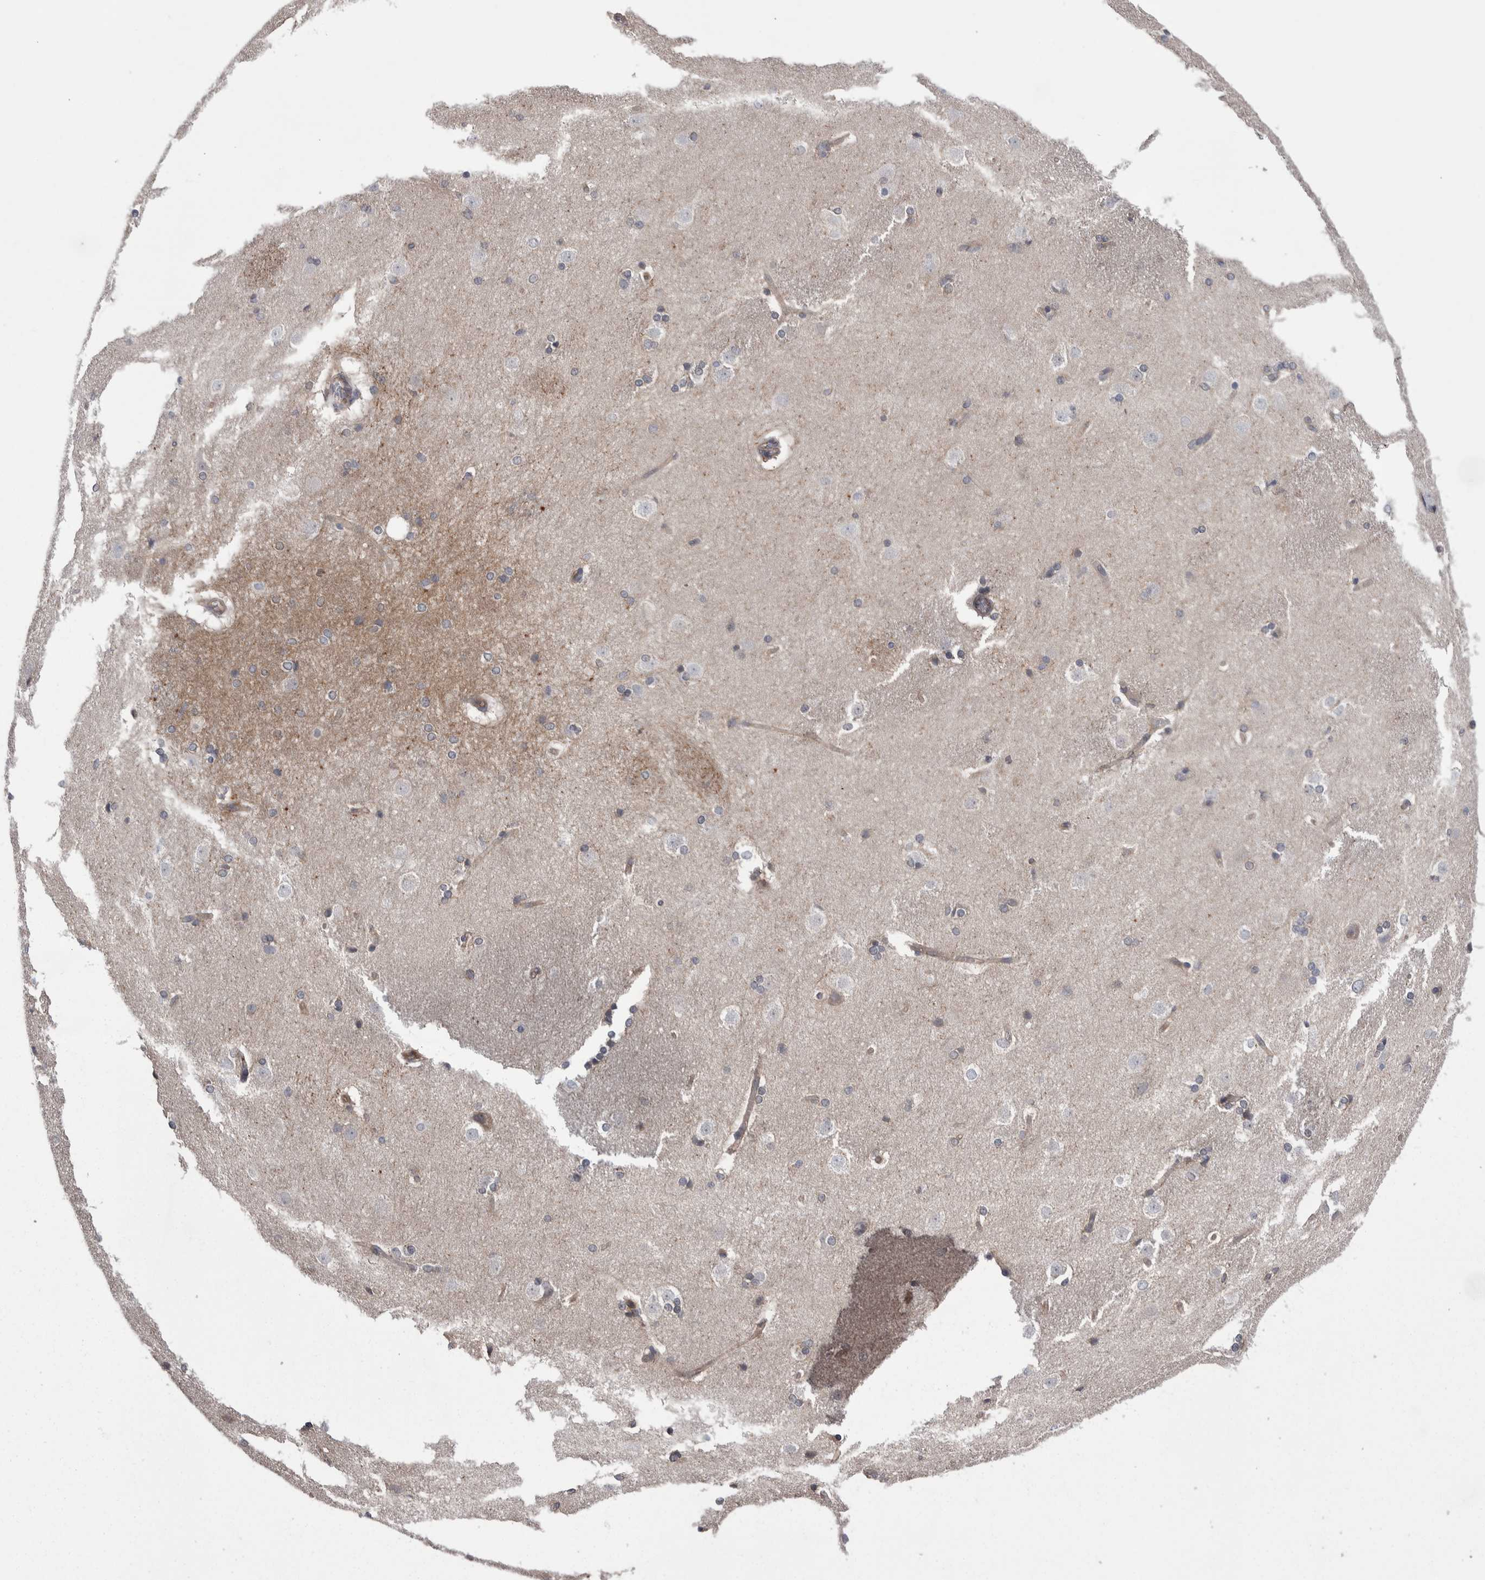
{"staining": {"intensity": "weak", "quantity": "<25%", "location": "cytoplasmic/membranous"}, "tissue": "caudate", "cell_type": "Glial cells", "image_type": "normal", "snomed": [{"axis": "morphology", "description": "Normal tissue, NOS"}, {"axis": "topography", "description": "Lateral ventricle wall"}], "caption": "This is an immunohistochemistry photomicrograph of unremarkable caudate. There is no positivity in glial cells.", "gene": "LIMA1", "patient": {"sex": "female", "age": 19}}